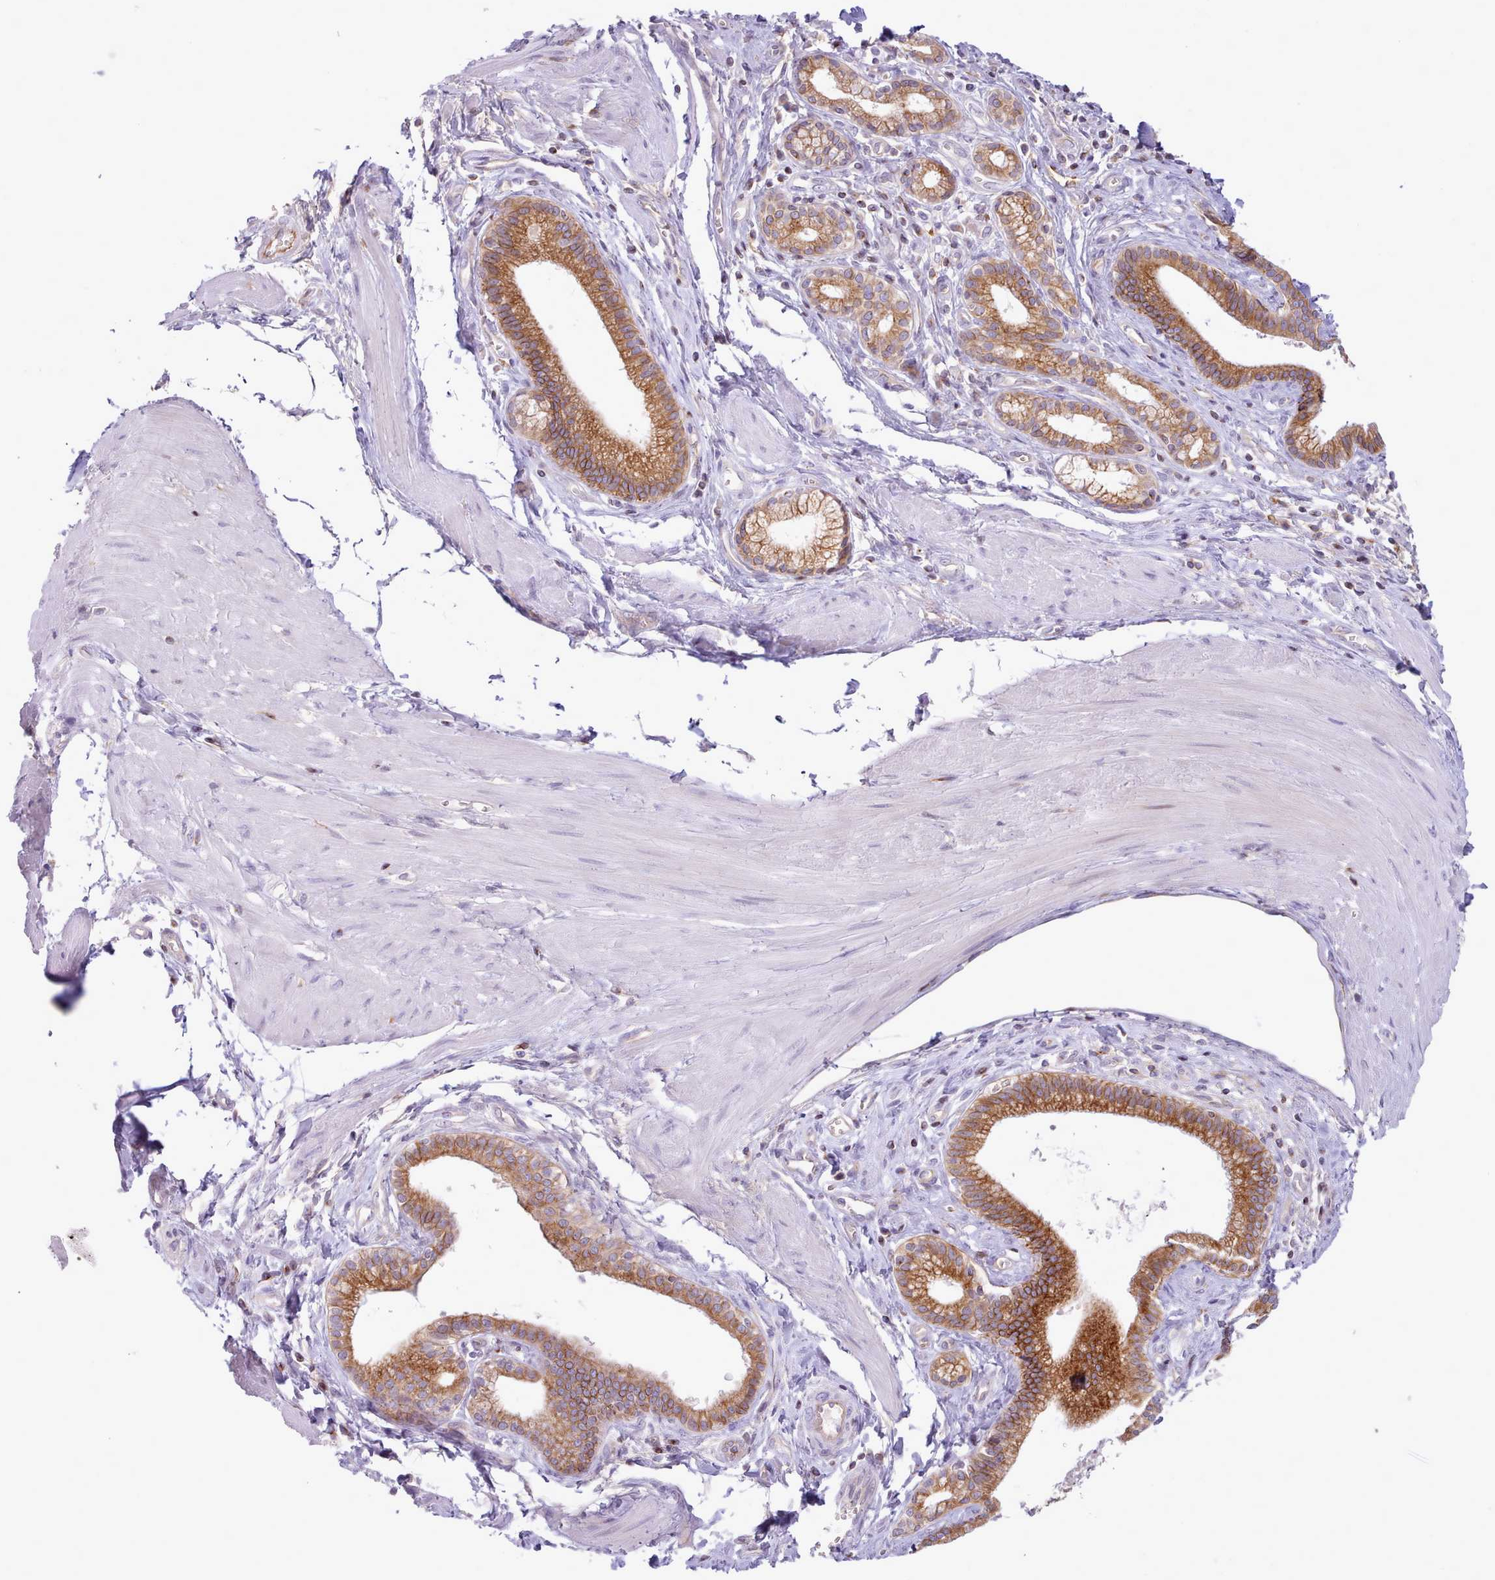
{"staining": {"intensity": "strong", "quantity": ">75%", "location": "cytoplasmic/membranous"}, "tissue": "pancreatic cancer", "cell_type": "Tumor cells", "image_type": "cancer", "snomed": [{"axis": "morphology", "description": "Adenocarcinoma, NOS"}, {"axis": "topography", "description": "Pancreas"}], "caption": "Immunohistochemical staining of human pancreatic adenocarcinoma shows high levels of strong cytoplasmic/membranous expression in approximately >75% of tumor cells.", "gene": "CYP2A13", "patient": {"sex": "male", "age": 78}}